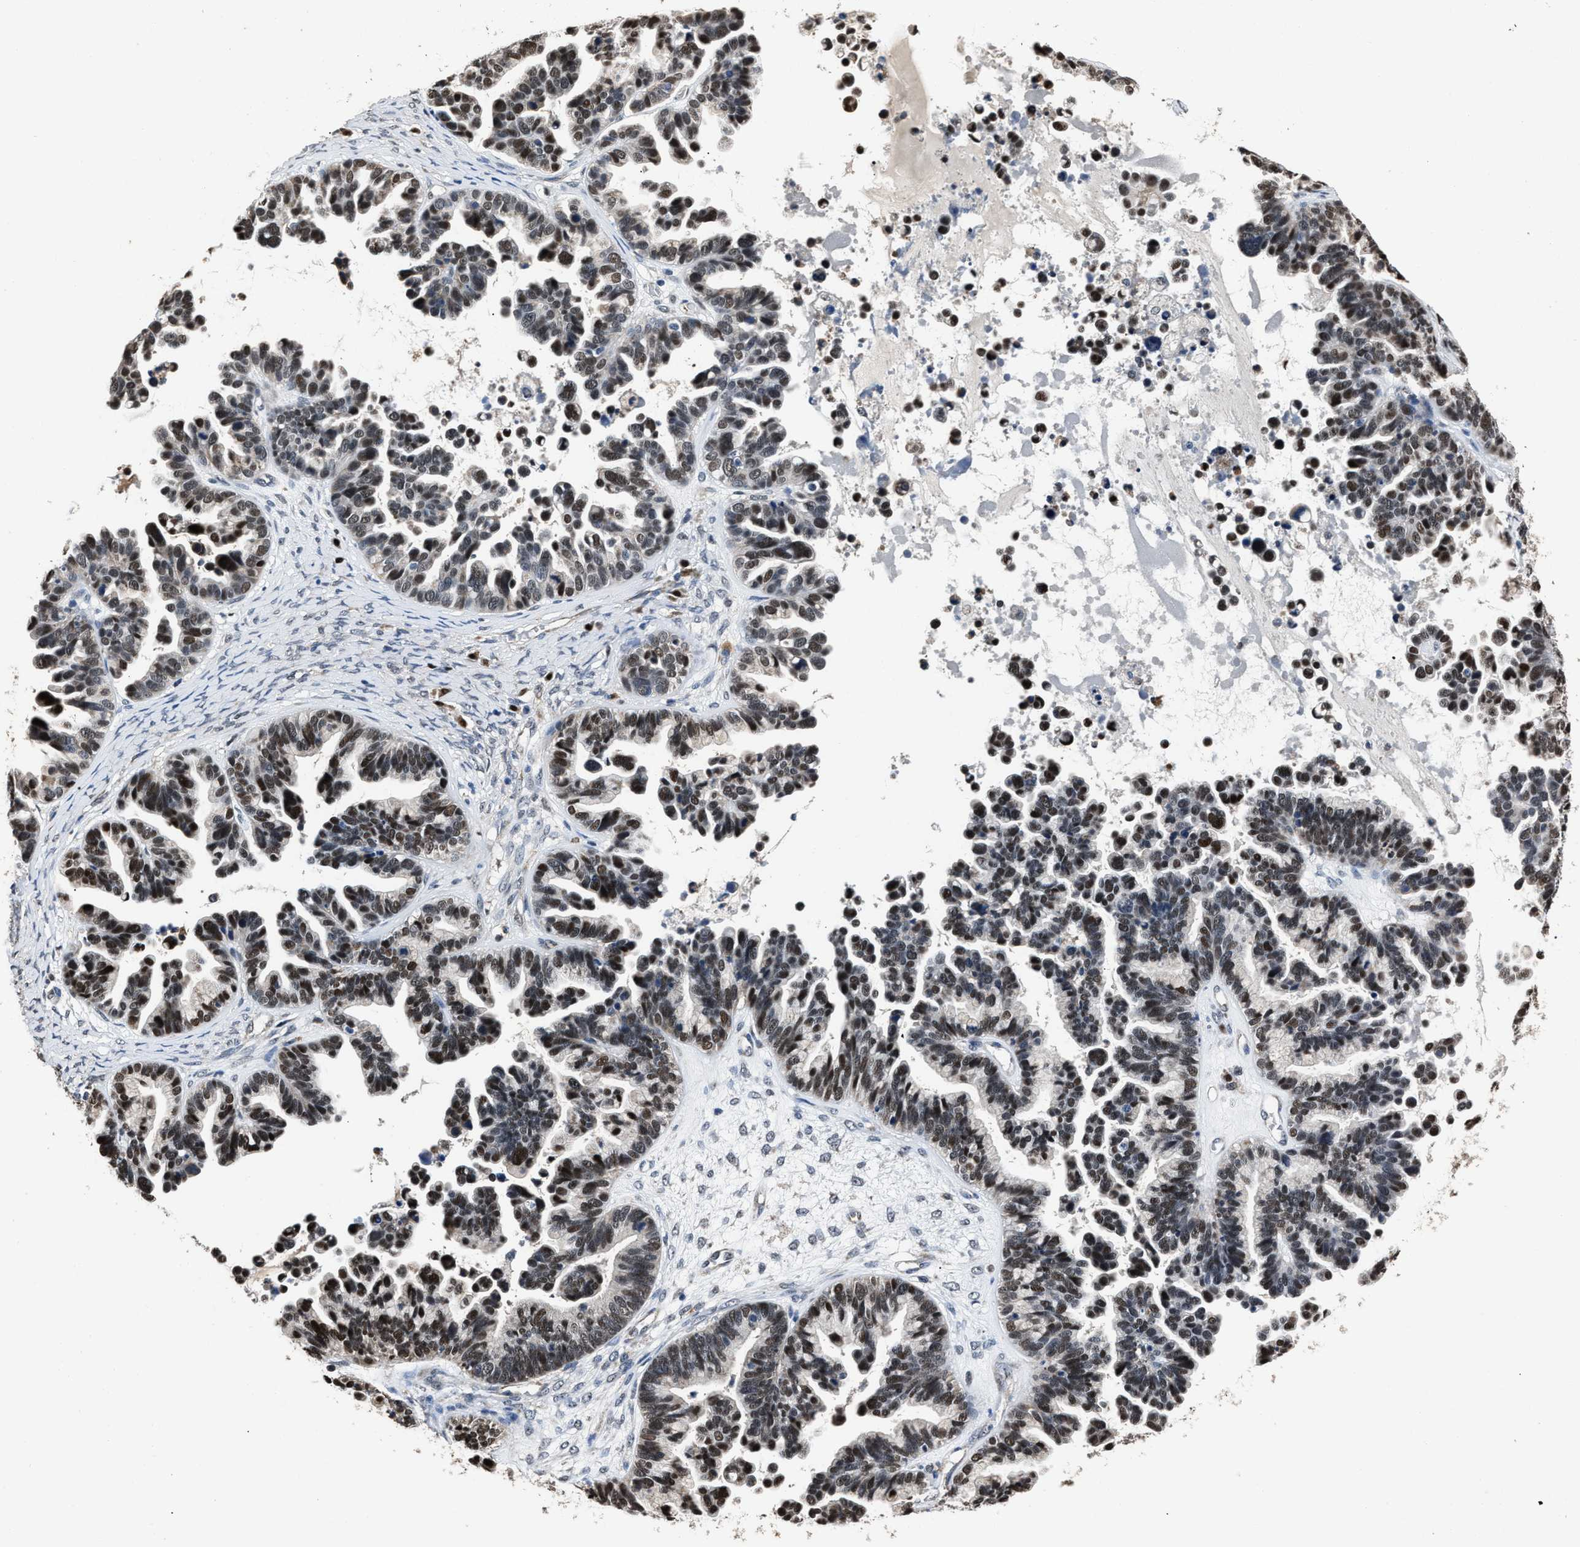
{"staining": {"intensity": "strong", "quantity": "25%-75%", "location": "nuclear"}, "tissue": "ovarian cancer", "cell_type": "Tumor cells", "image_type": "cancer", "snomed": [{"axis": "morphology", "description": "Cystadenocarcinoma, serous, NOS"}, {"axis": "topography", "description": "Ovary"}], "caption": "IHC micrograph of neoplastic tissue: serous cystadenocarcinoma (ovarian) stained using immunohistochemistry demonstrates high levels of strong protein expression localized specifically in the nuclear of tumor cells, appearing as a nuclear brown color.", "gene": "NSUN5", "patient": {"sex": "female", "age": 56}}